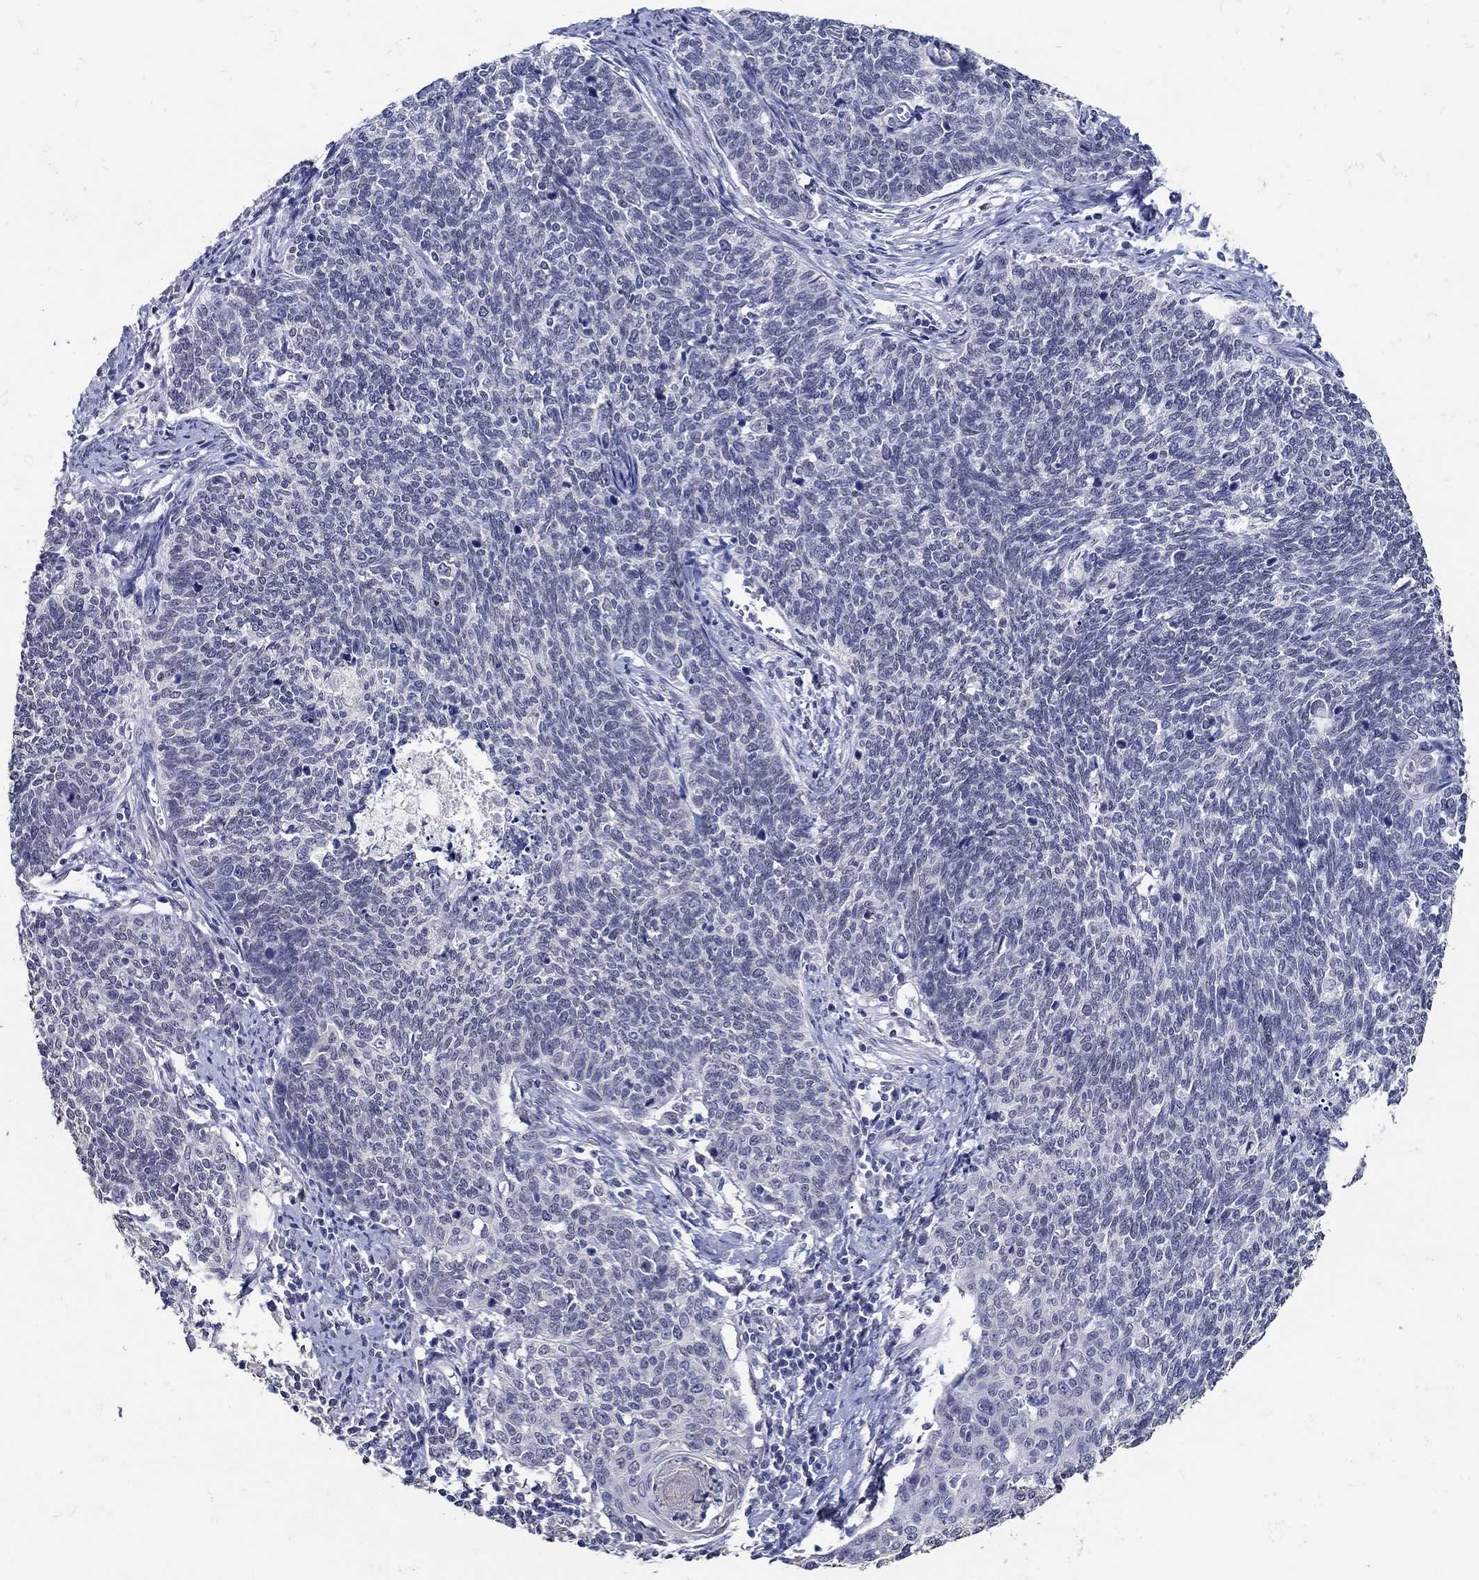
{"staining": {"intensity": "negative", "quantity": "none", "location": "none"}, "tissue": "cervical cancer", "cell_type": "Tumor cells", "image_type": "cancer", "snomed": [{"axis": "morphology", "description": "Squamous cell carcinoma, NOS"}, {"axis": "topography", "description": "Cervix"}], "caption": "Image shows no protein staining in tumor cells of cervical cancer (squamous cell carcinoma) tissue.", "gene": "KCNN3", "patient": {"sex": "female", "age": 39}}